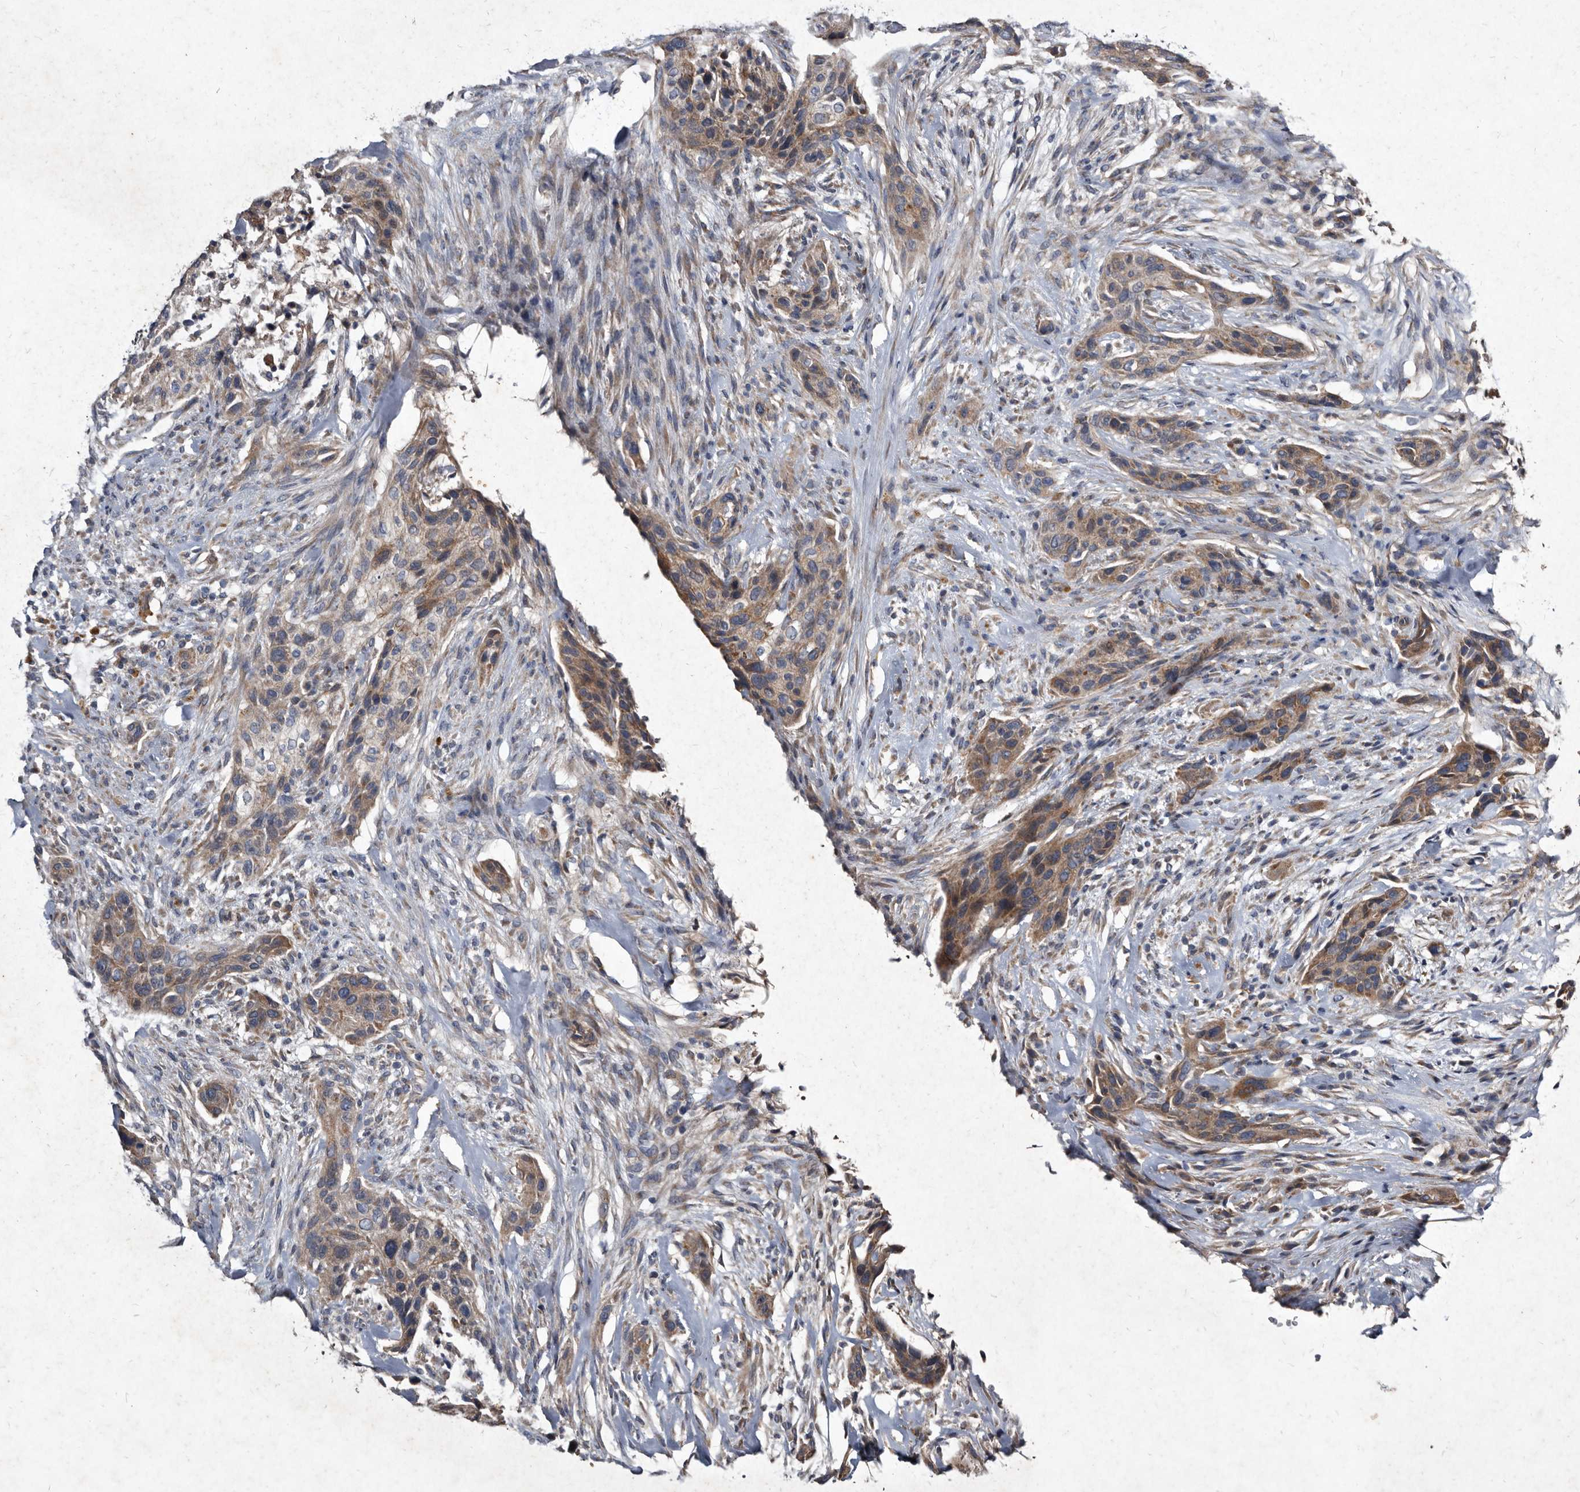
{"staining": {"intensity": "moderate", "quantity": ">75%", "location": "cytoplasmic/membranous"}, "tissue": "urothelial cancer", "cell_type": "Tumor cells", "image_type": "cancer", "snomed": [{"axis": "morphology", "description": "Urothelial carcinoma, High grade"}, {"axis": "topography", "description": "Urinary bladder"}], "caption": "The immunohistochemical stain highlights moderate cytoplasmic/membranous positivity in tumor cells of urothelial cancer tissue.", "gene": "YPEL3", "patient": {"sex": "male", "age": 35}}